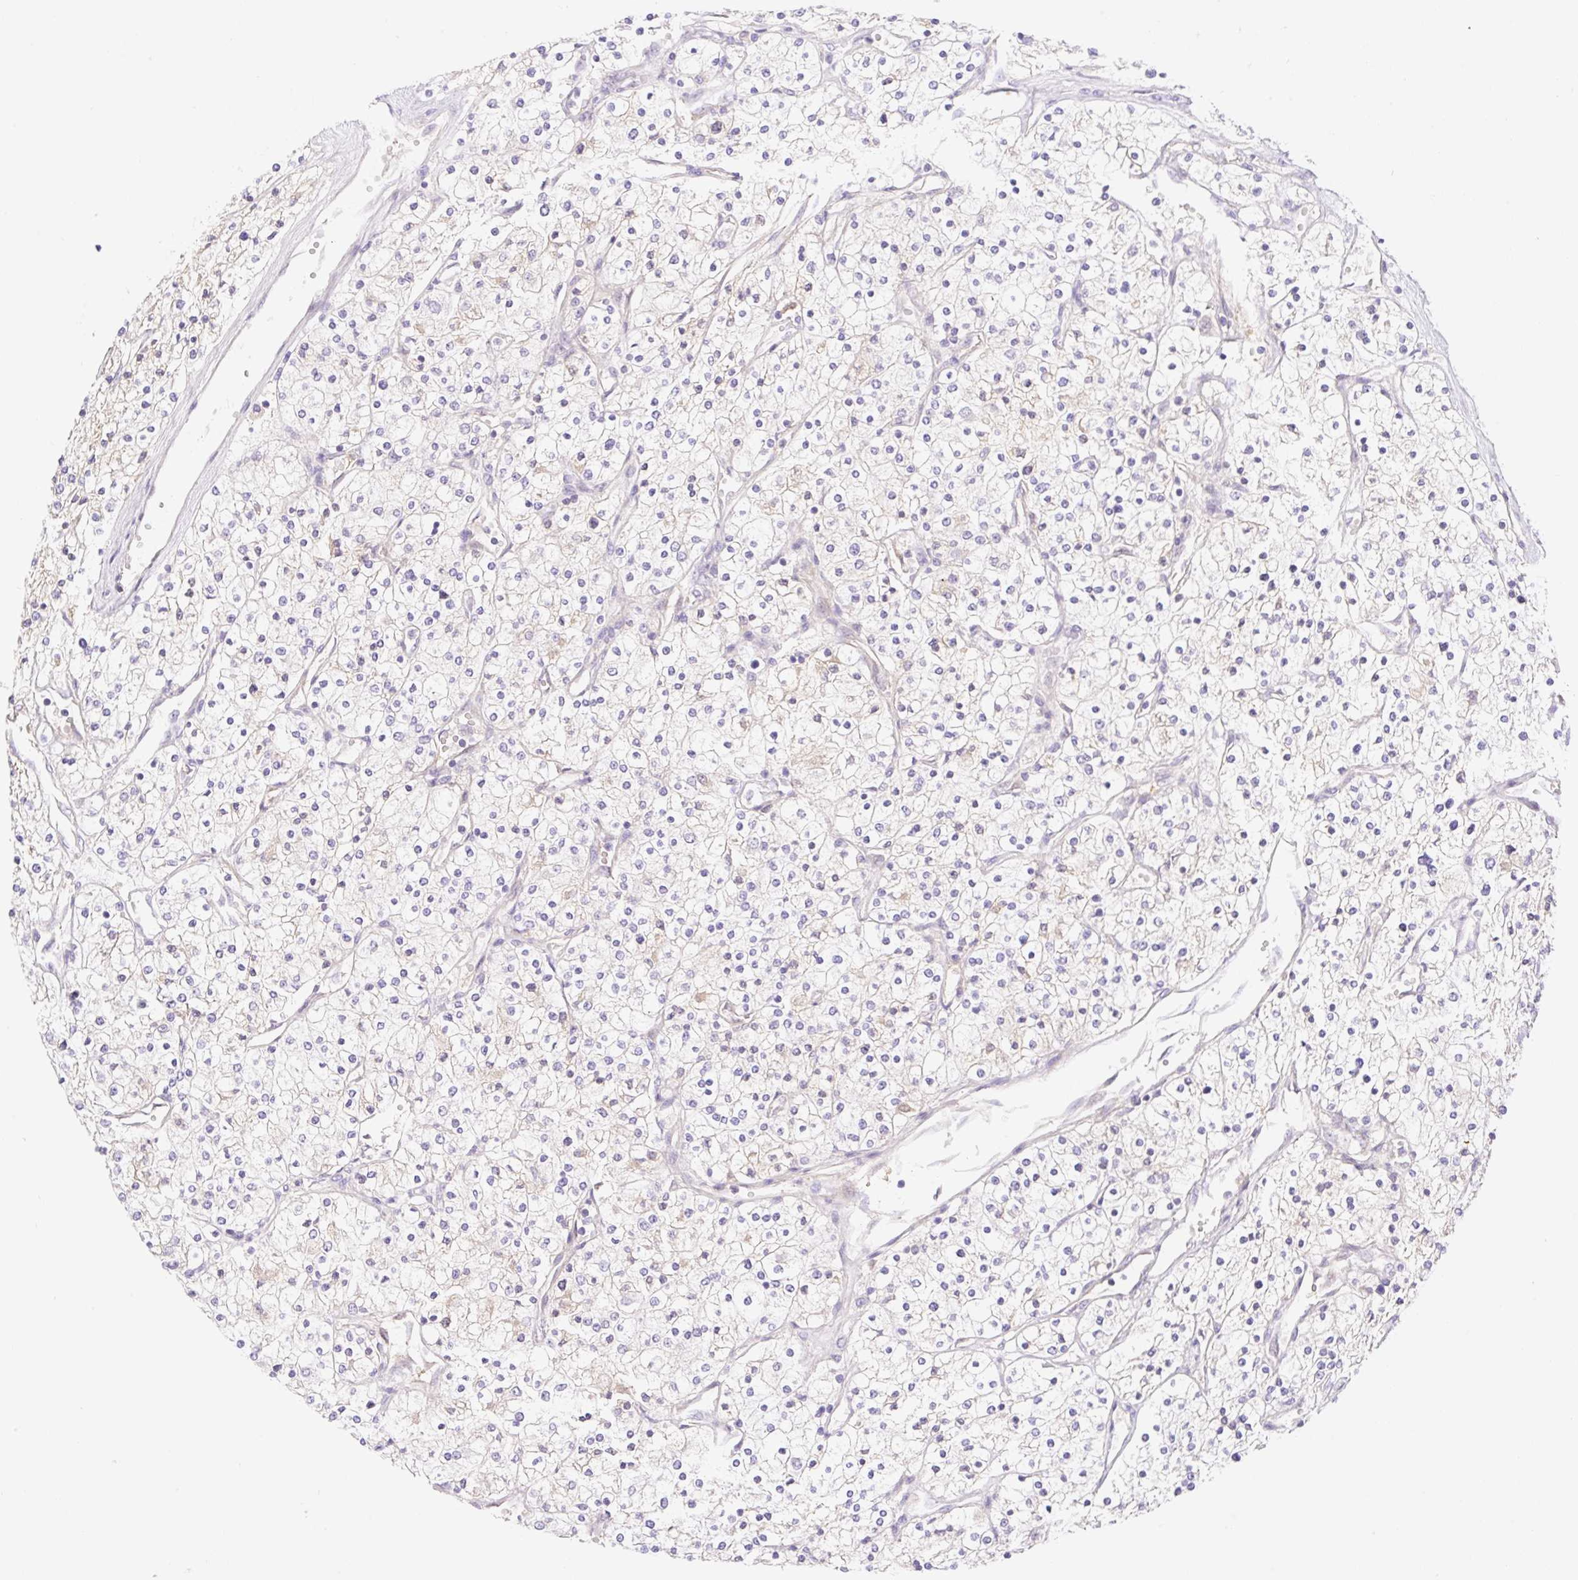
{"staining": {"intensity": "negative", "quantity": "none", "location": "none"}, "tissue": "renal cancer", "cell_type": "Tumor cells", "image_type": "cancer", "snomed": [{"axis": "morphology", "description": "Adenocarcinoma, NOS"}, {"axis": "topography", "description": "Kidney"}], "caption": "Tumor cells show no significant protein expression in renal adenocarcinoma.", "gene": "DENND5A", "patient": {"sex": "male", "age": 80}}